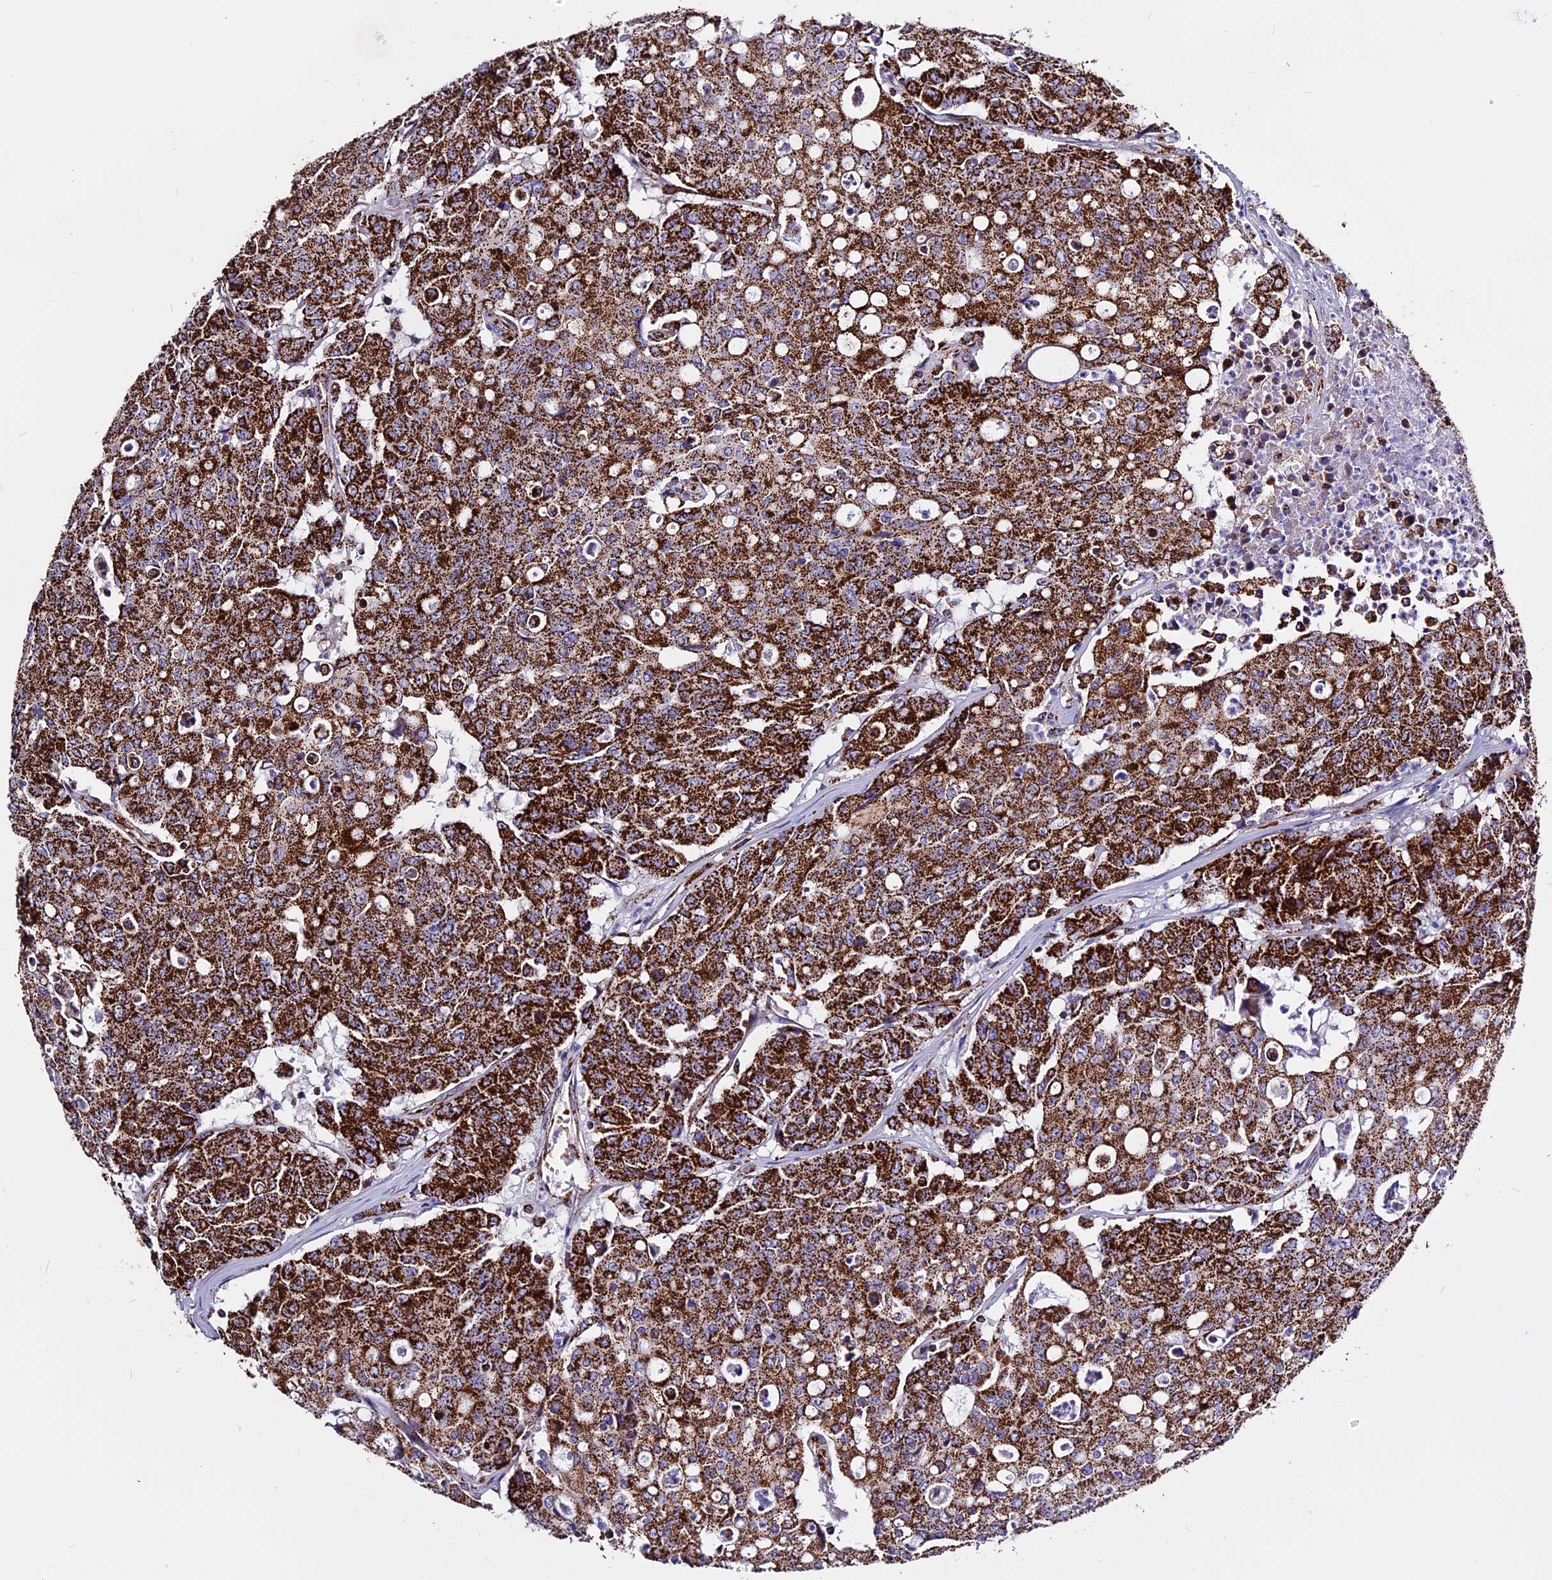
{"staining": {"intensity": "strong", "quantity": ">75%", "location": "cytoplasmic/membranous"}, "tissue": "colorectal cancer", "cell_type": "Tumor cells", "image_type": "cancer", "snomed": [{"axis": "morphology", "description": "Adenocarcinoma, NOS"}, {"axis": "topography", "description": "Colon"}], "caption": "Protein analysis of colorectal cancer tissue exhibits strong cytoplasmic/membranous positivity in about >75% of tumor cells.", "gene": "CX3CL1", "patient": {"sex": "male", "age": 51}}